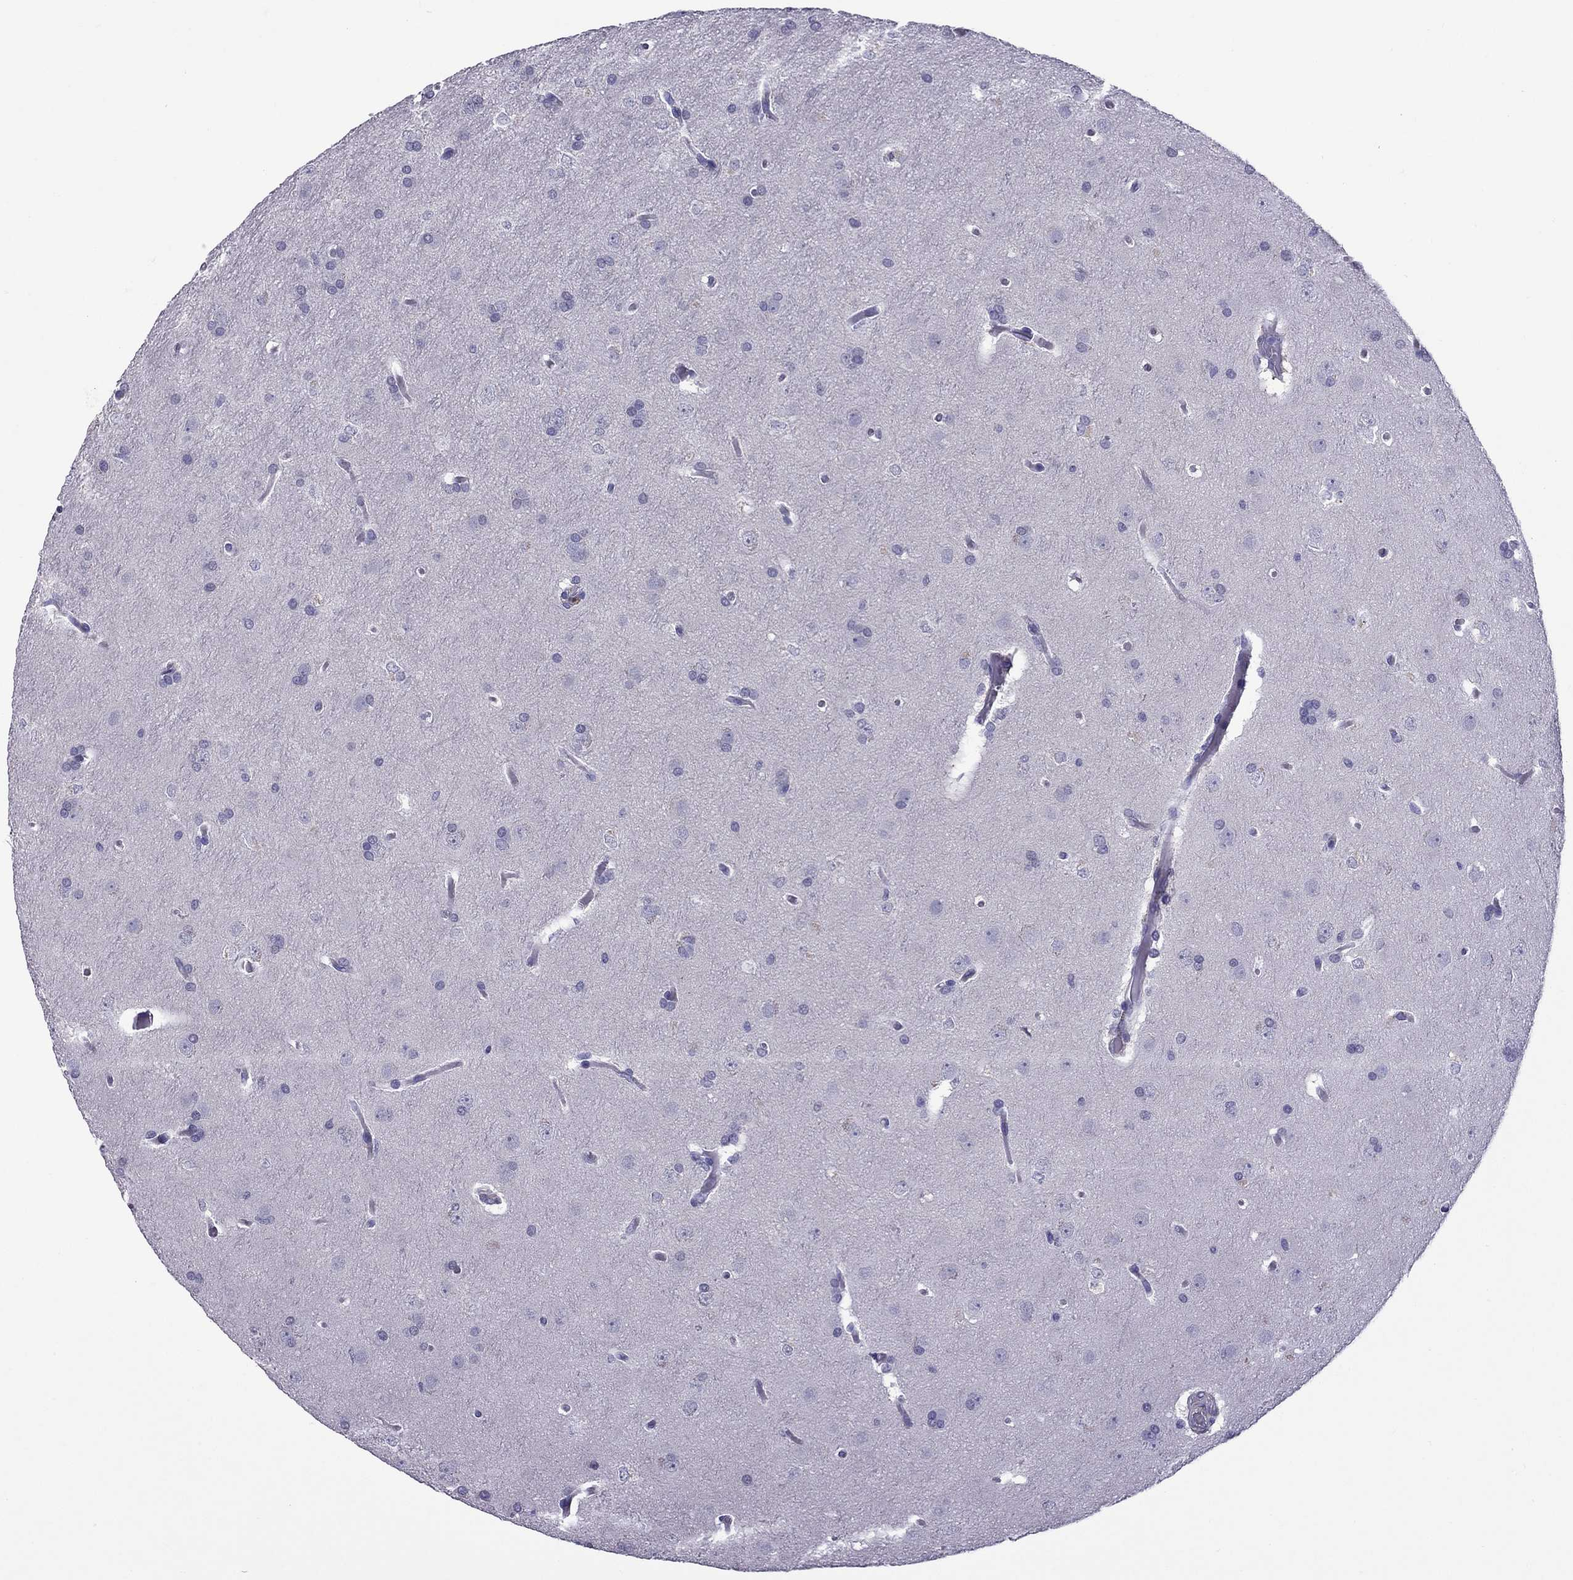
{"staining": {"intensity": "negative", "quantity": "none", "location": "none"}, "tissue": "glioma", "cell_type": "Tumor cells", "image_type": "cancer", "snomed": [{"axis": "morphology", "description": "Glioma, malignant, Low grade"}, {"axis": "topography", "description": "Brain"}], "caption": "The IHC image has no significant positivity in tumor cells of malignant glioma (low-grade) tissue. (DAB (3,3'-diaminobenzidine) IHC with hematoxylin counter stain).", "gene": "CHRNA5", "patient": {"sex": "female", "age": 32}}